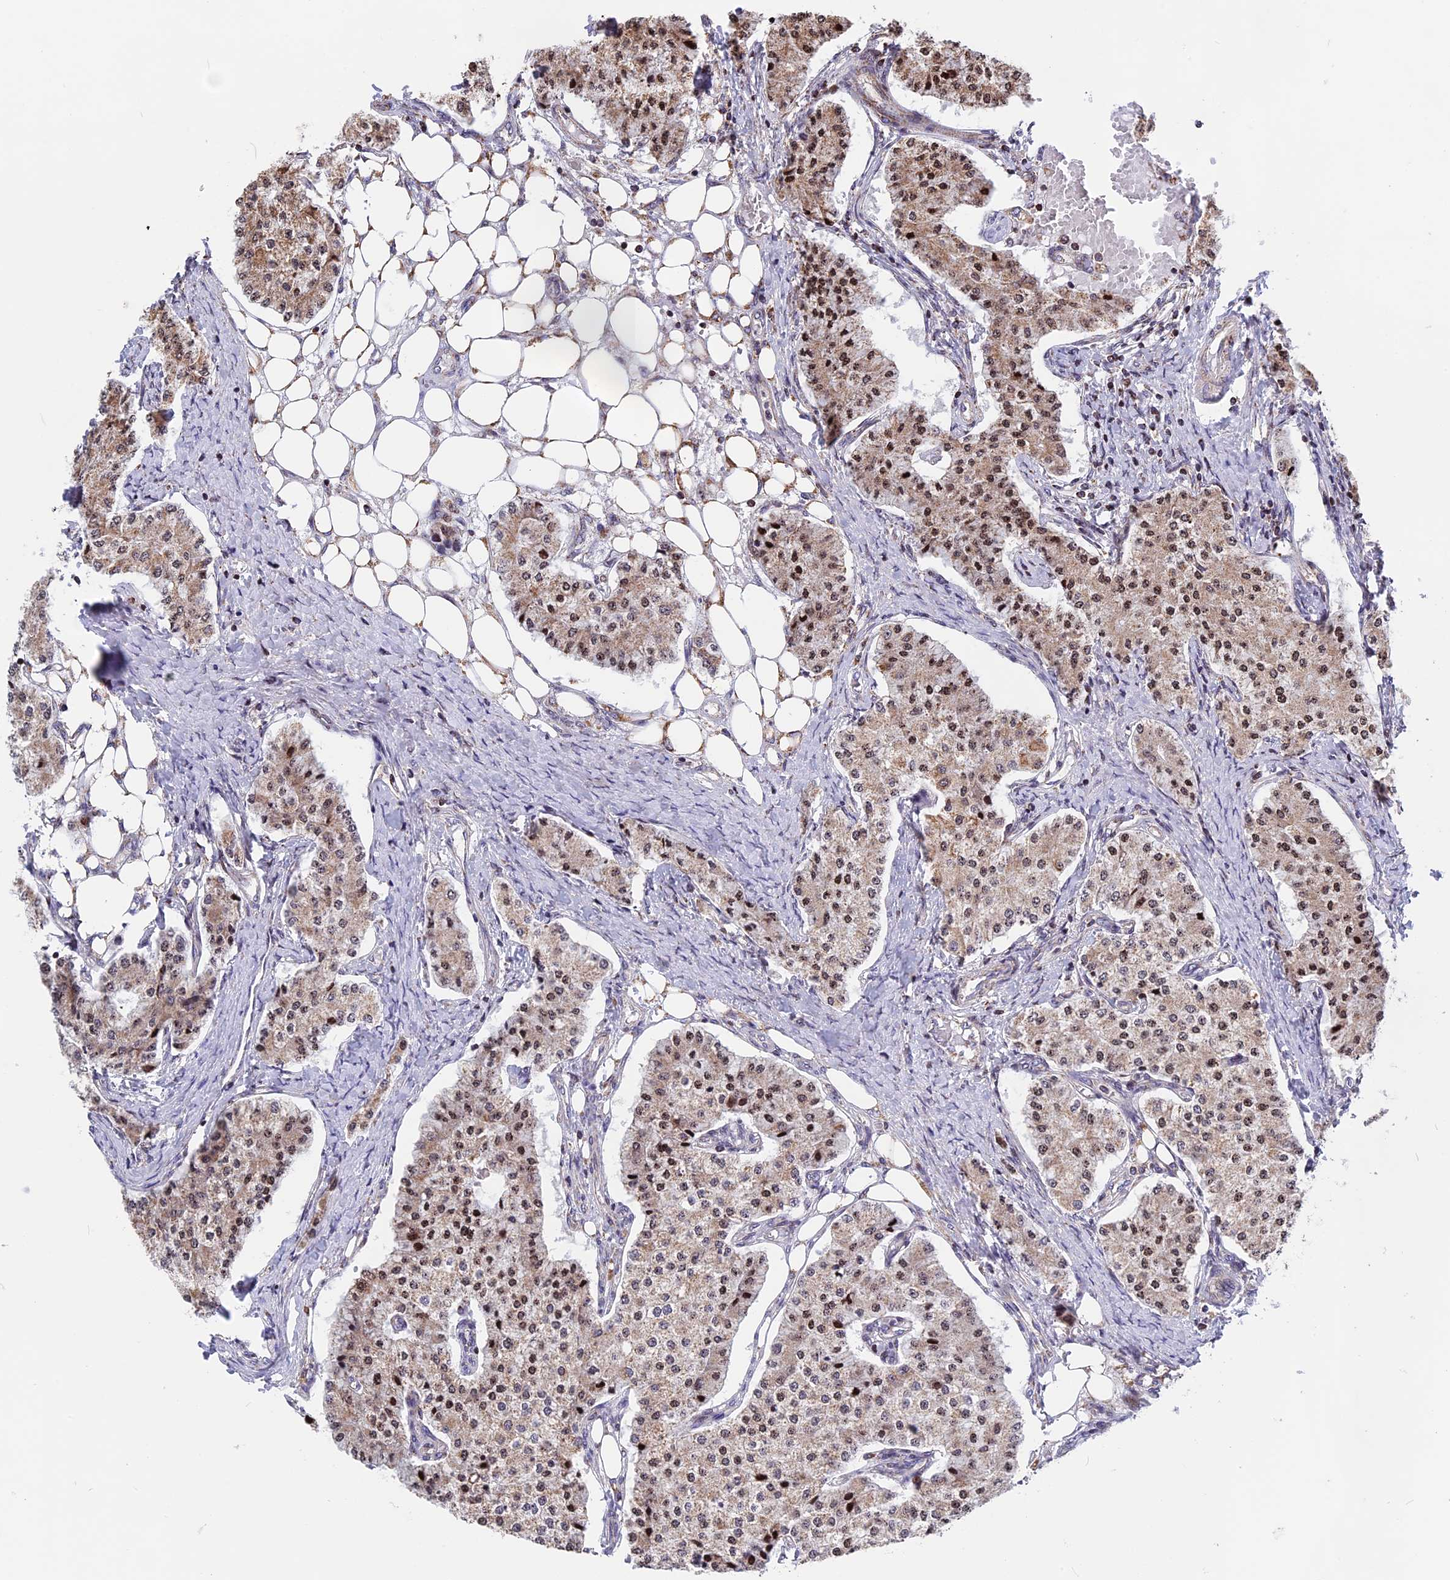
{"staining": {"intensity": "moderate", "quantity": ">75%", "location": "cytoplasmic/membranous,nuclear"}, "tissue": "carcinoid", "cell_type": "Tumor cells", "image_type": "cancer", "snomed": [{"axis": "morphology", "description": "Carcinoid, malignant, NOS"}, {"axis": "topography", "description": "Colon"}], "caption": "About >75% of tumor cells in malignant carcinoid show moderate cytoplasmic/membranous and nuclear protein staining as visualized by brown immunohistochemical staining.", "gene": "FAM174C", "patient": {"sex": "female", "age": 52}}